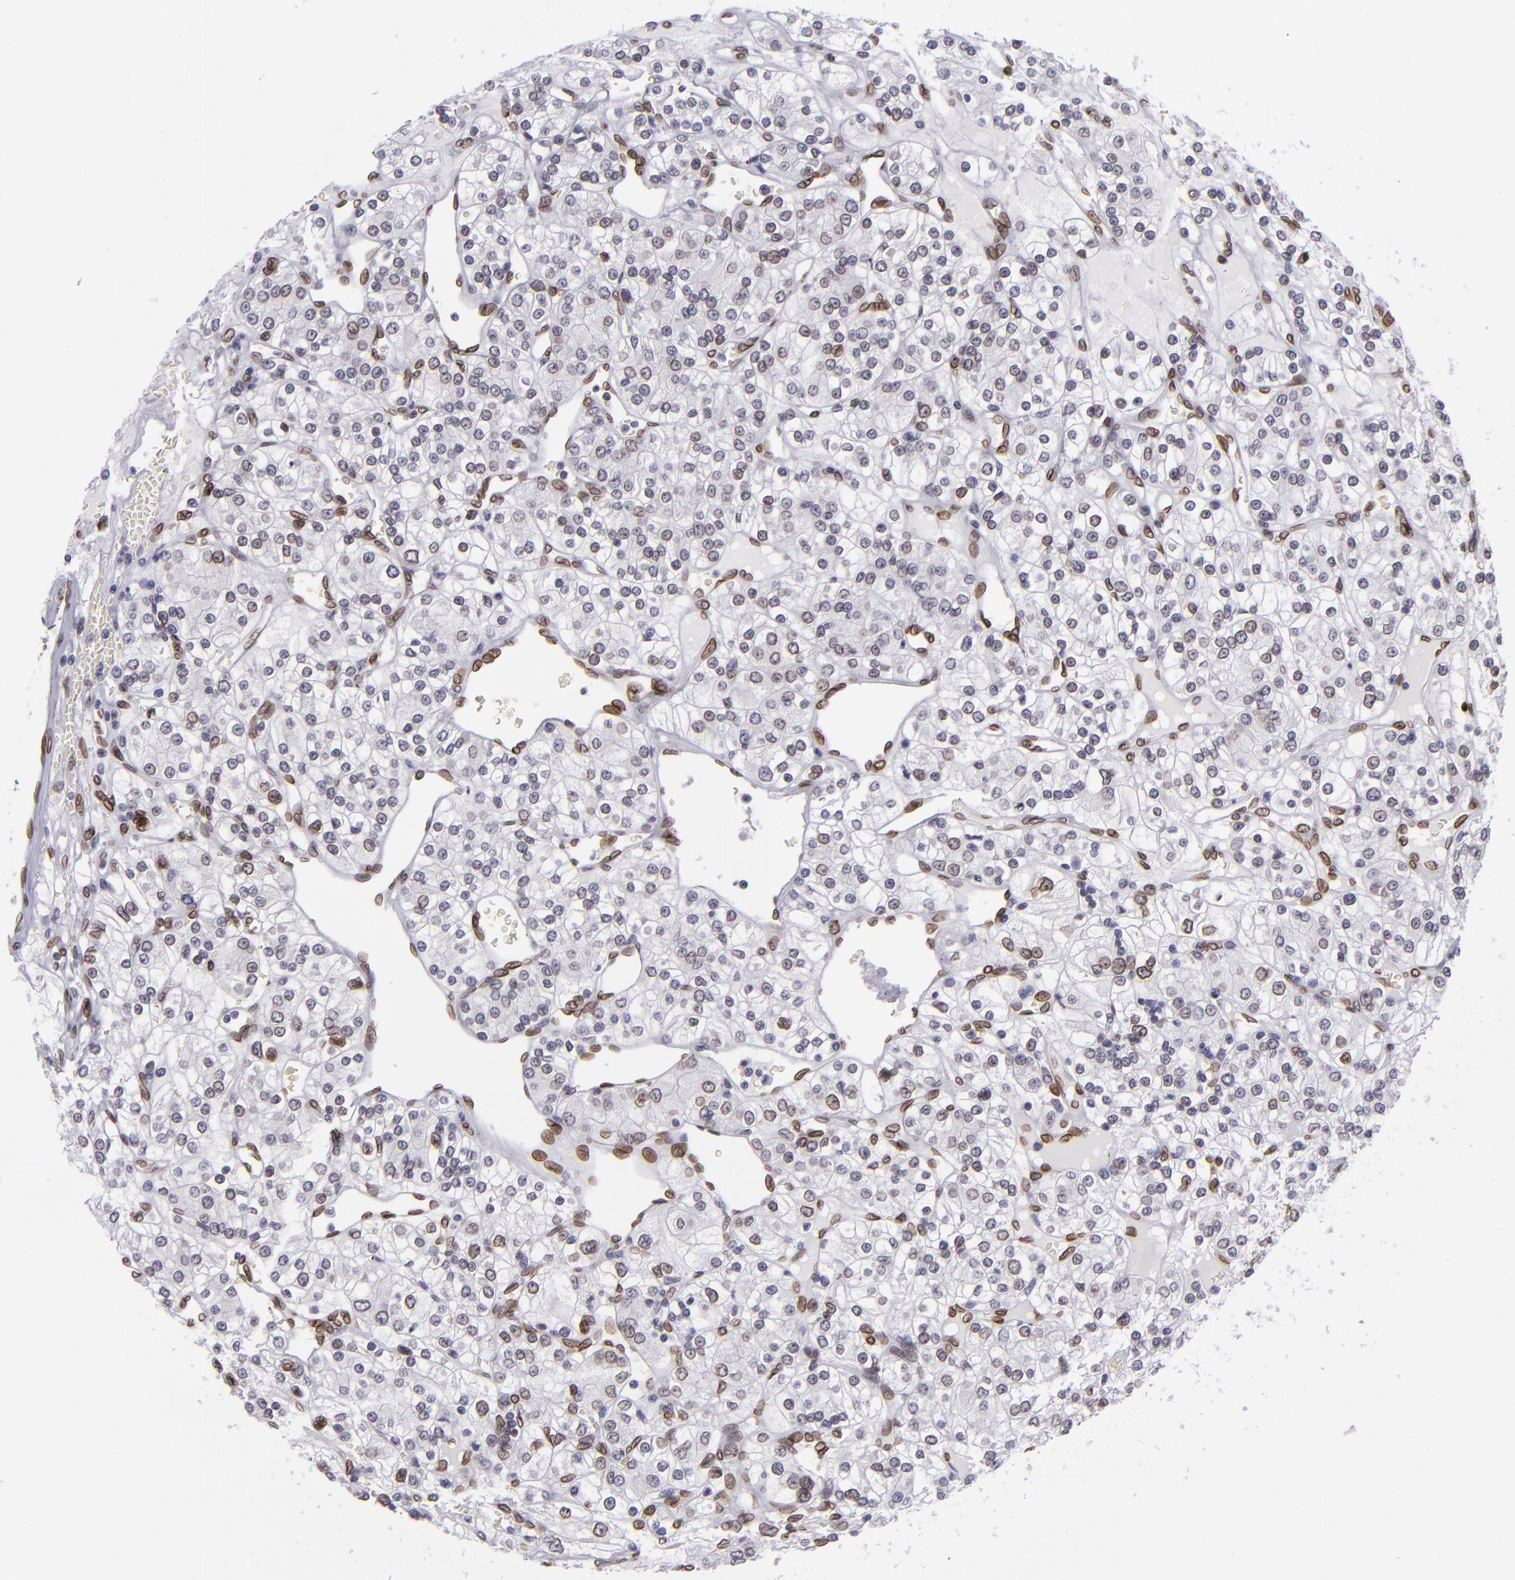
{"staining": {"intensity": "moderate", "quantity": "25%-75%", "location": "nuclear"}, "tissue": "renal cancer", "cell_type": "Tumor cells", "image_type": "cancer", "snomed": [{"axis": "morphology", "description": "Adenocarcinoma, NOS"}, {"axis": "topography", "description": "Kidney"}], "caption": "Approximately 25%-75% of tumor cells in human adenocarcinoma (renal) reveal moderate nuclear protein staining as visualized by brown immunohistochemical staining.", "gene": "EMD", "patient": {"sex": "female", "age": 62}}